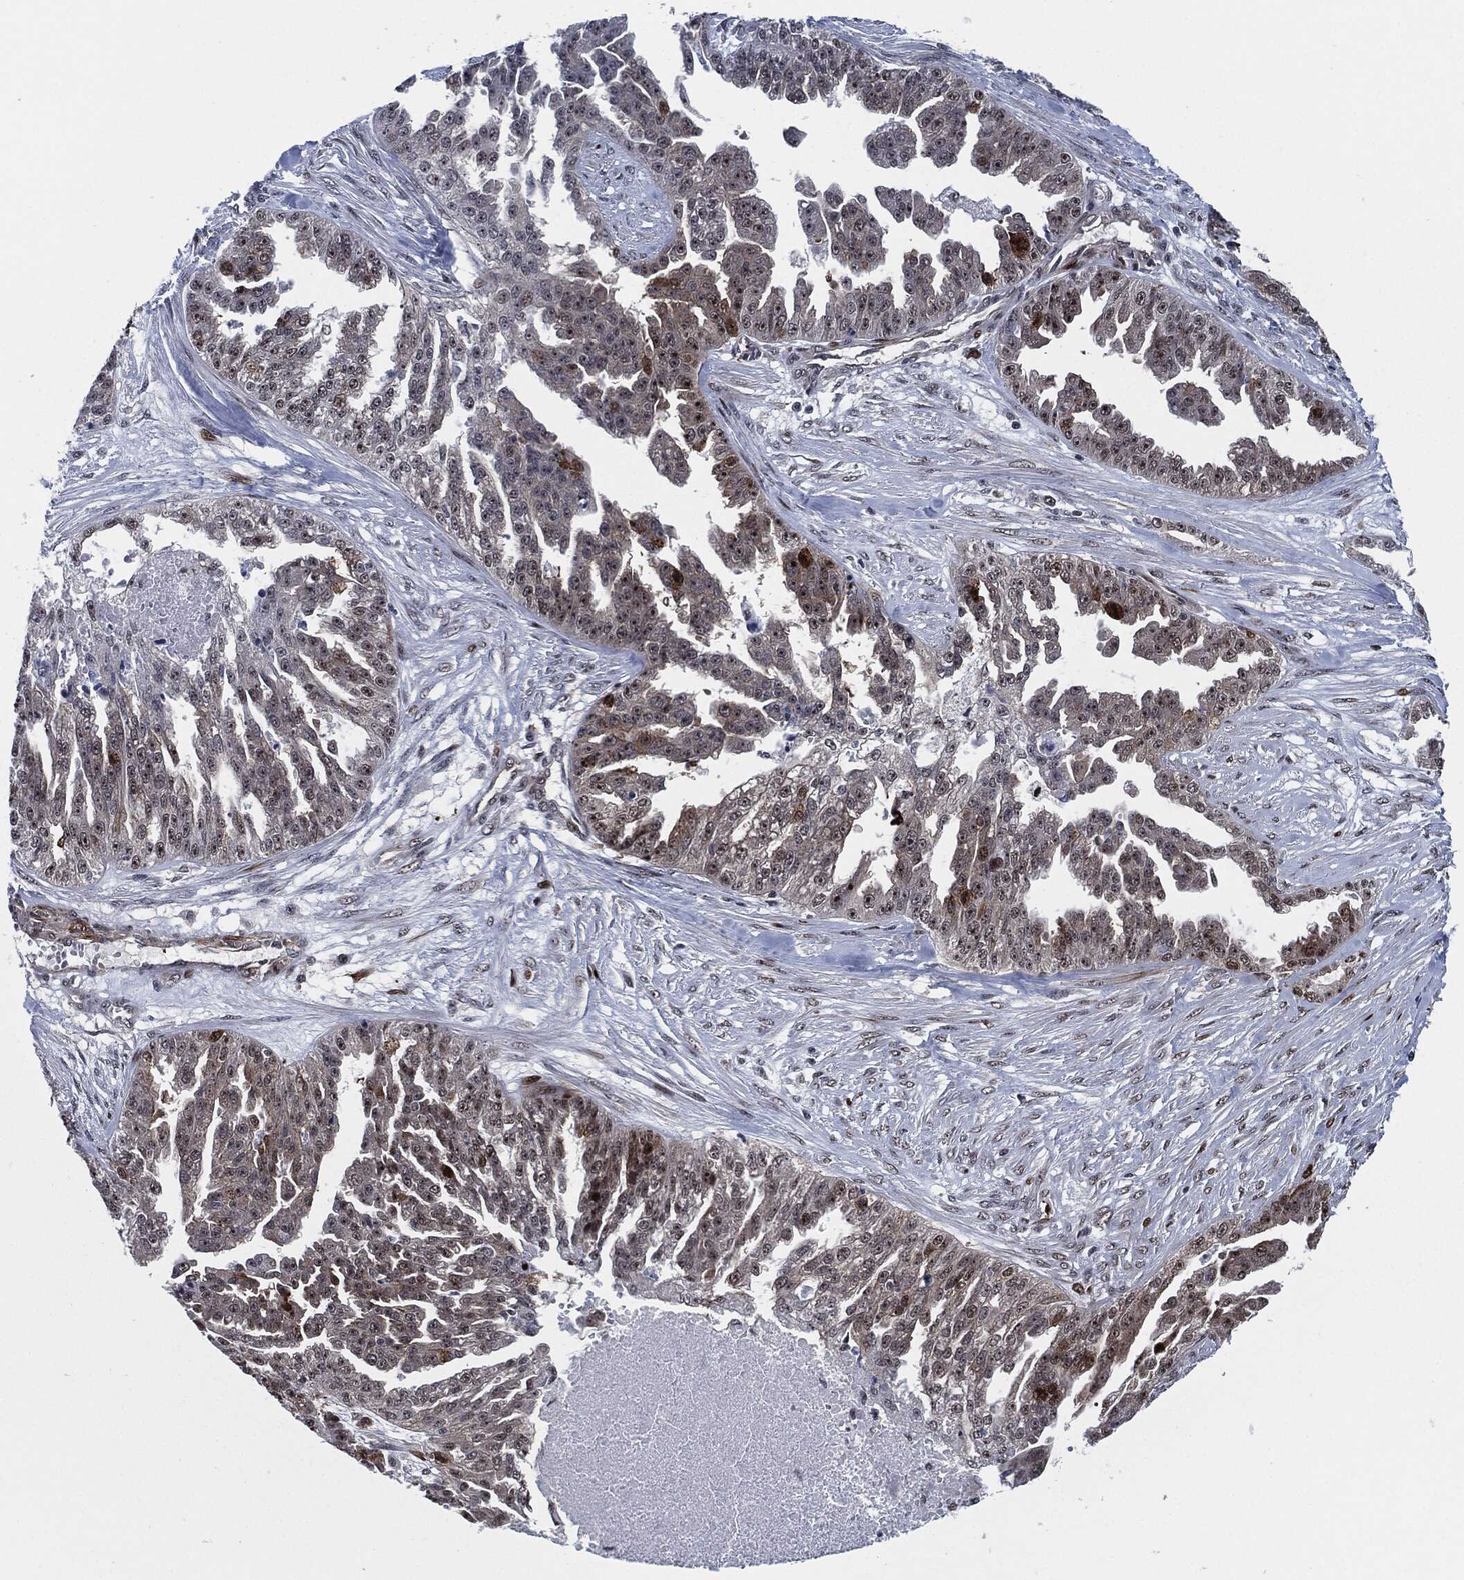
{"staining": {"intensity": "strong", "quantity": "<25%", "location": "cytoplasmic/membranous,nuclear"}, "tissue": "ovarian cancer", "cell_type": "Tumor cells", "image_type": "cancer", "snomed": [{"axis": "morphology", "description": "Cystadenocarcinoma, serous, NOS"}, {"axis": "topography", "description": "Ovary"}], "caption": "DAB immunohistochemical staining of human ovarian cancer (serous cystadenocarcinoma) exhibits strong cytoplasmic/membranous and nuclear protein staining in about <25% of tumor cells.", "gene": "AKT2", "patient": {"sex": "female", "age": 58}}